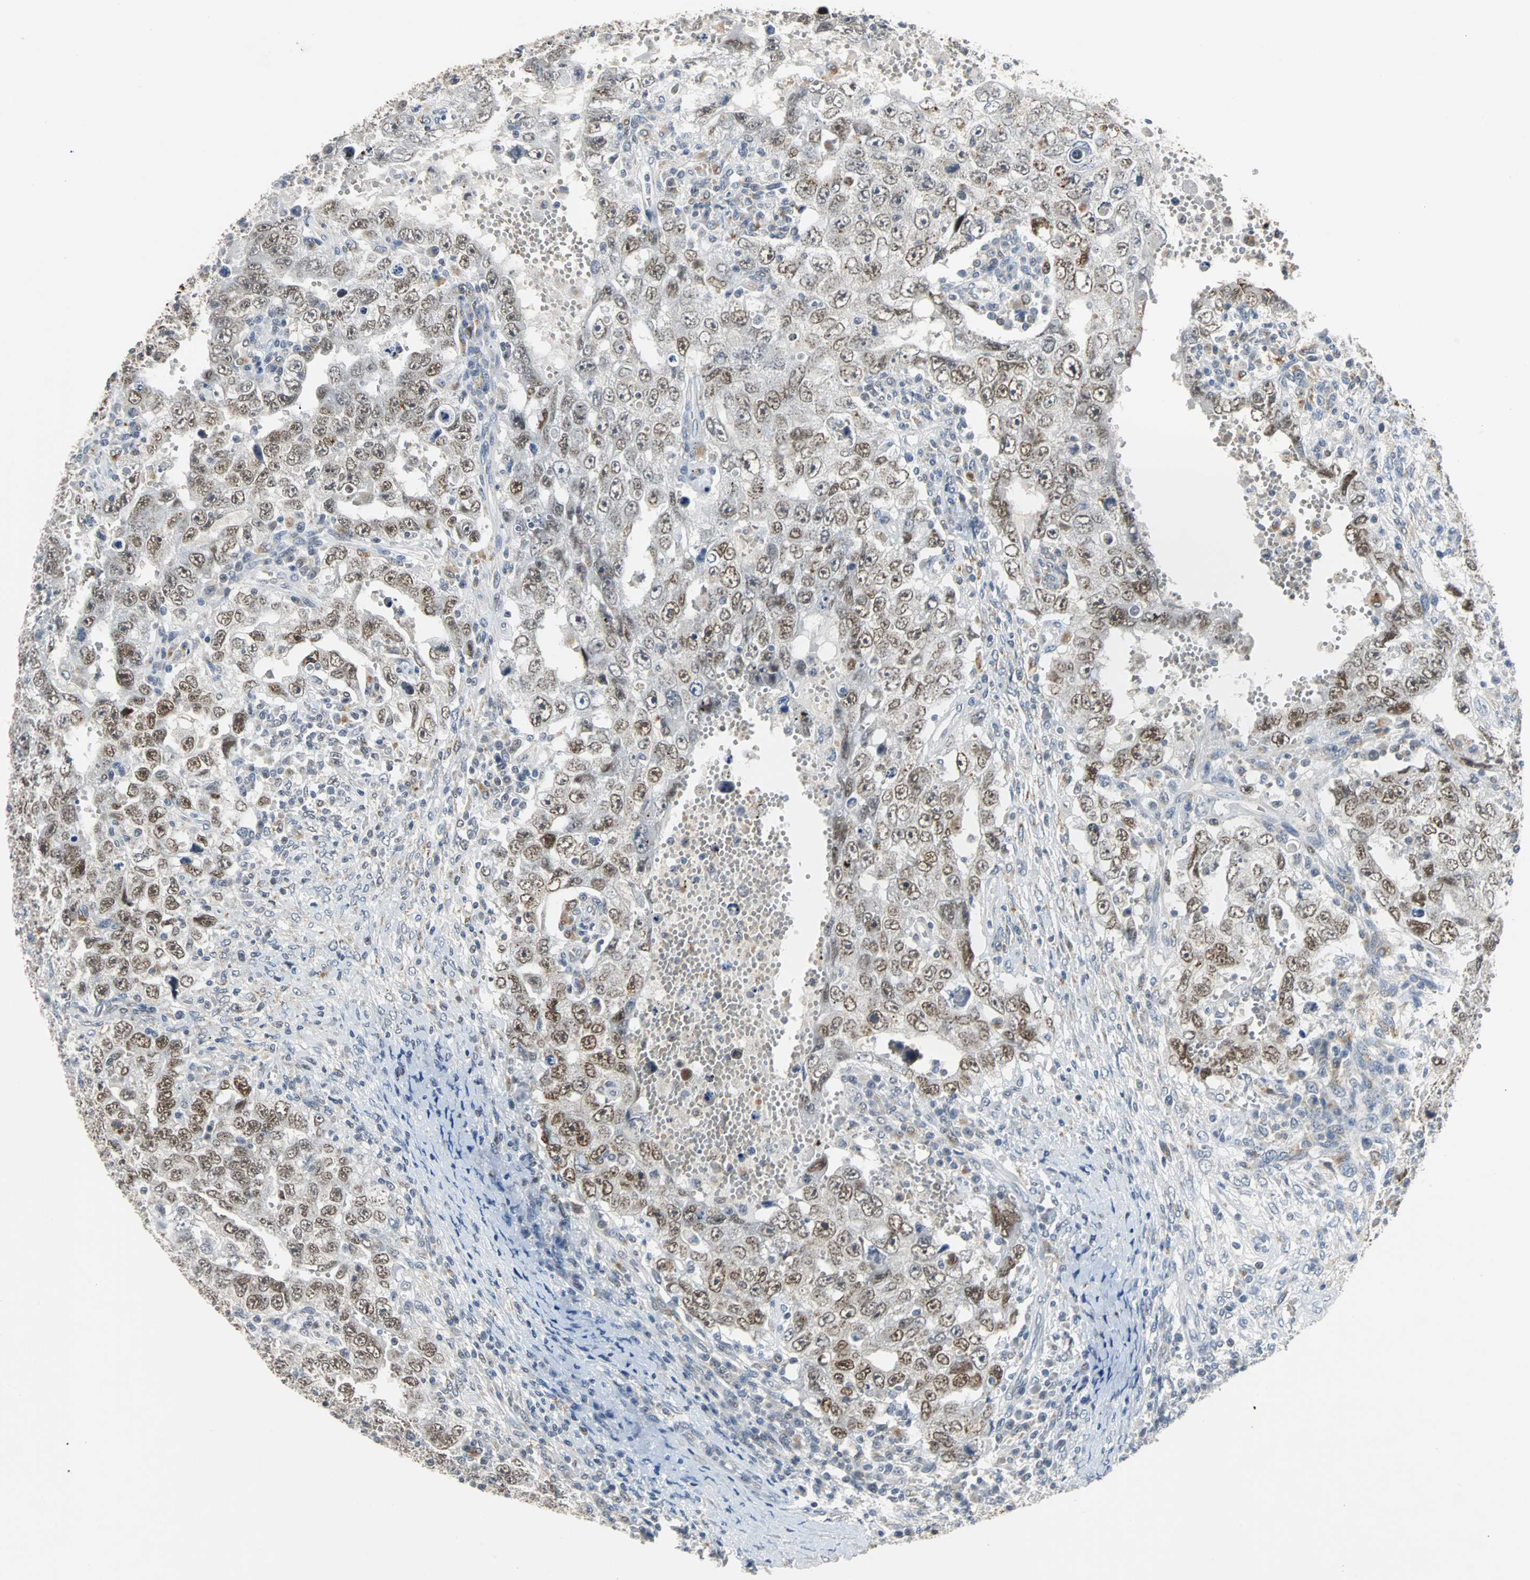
{"staining": {"intensity": "moderate", "quantity": ">75%", "location": "nuclear"}, "tissue": "testis cancer", "cell_type": "Tumor cells", "image_type": "cancer", "snomed": [{"axis": "morphology", "description": "Carcinoma, Embryonal, NOS"}, {"axis": "topography", "description": "Testis"}], "caption": "Protein expression analysis of testis embryonal carcinoma shows moderate nuclear staining in approximately >75% of tumor cells.", "gene": "HLX", "patient": {"sex": "male", "age": 26}}